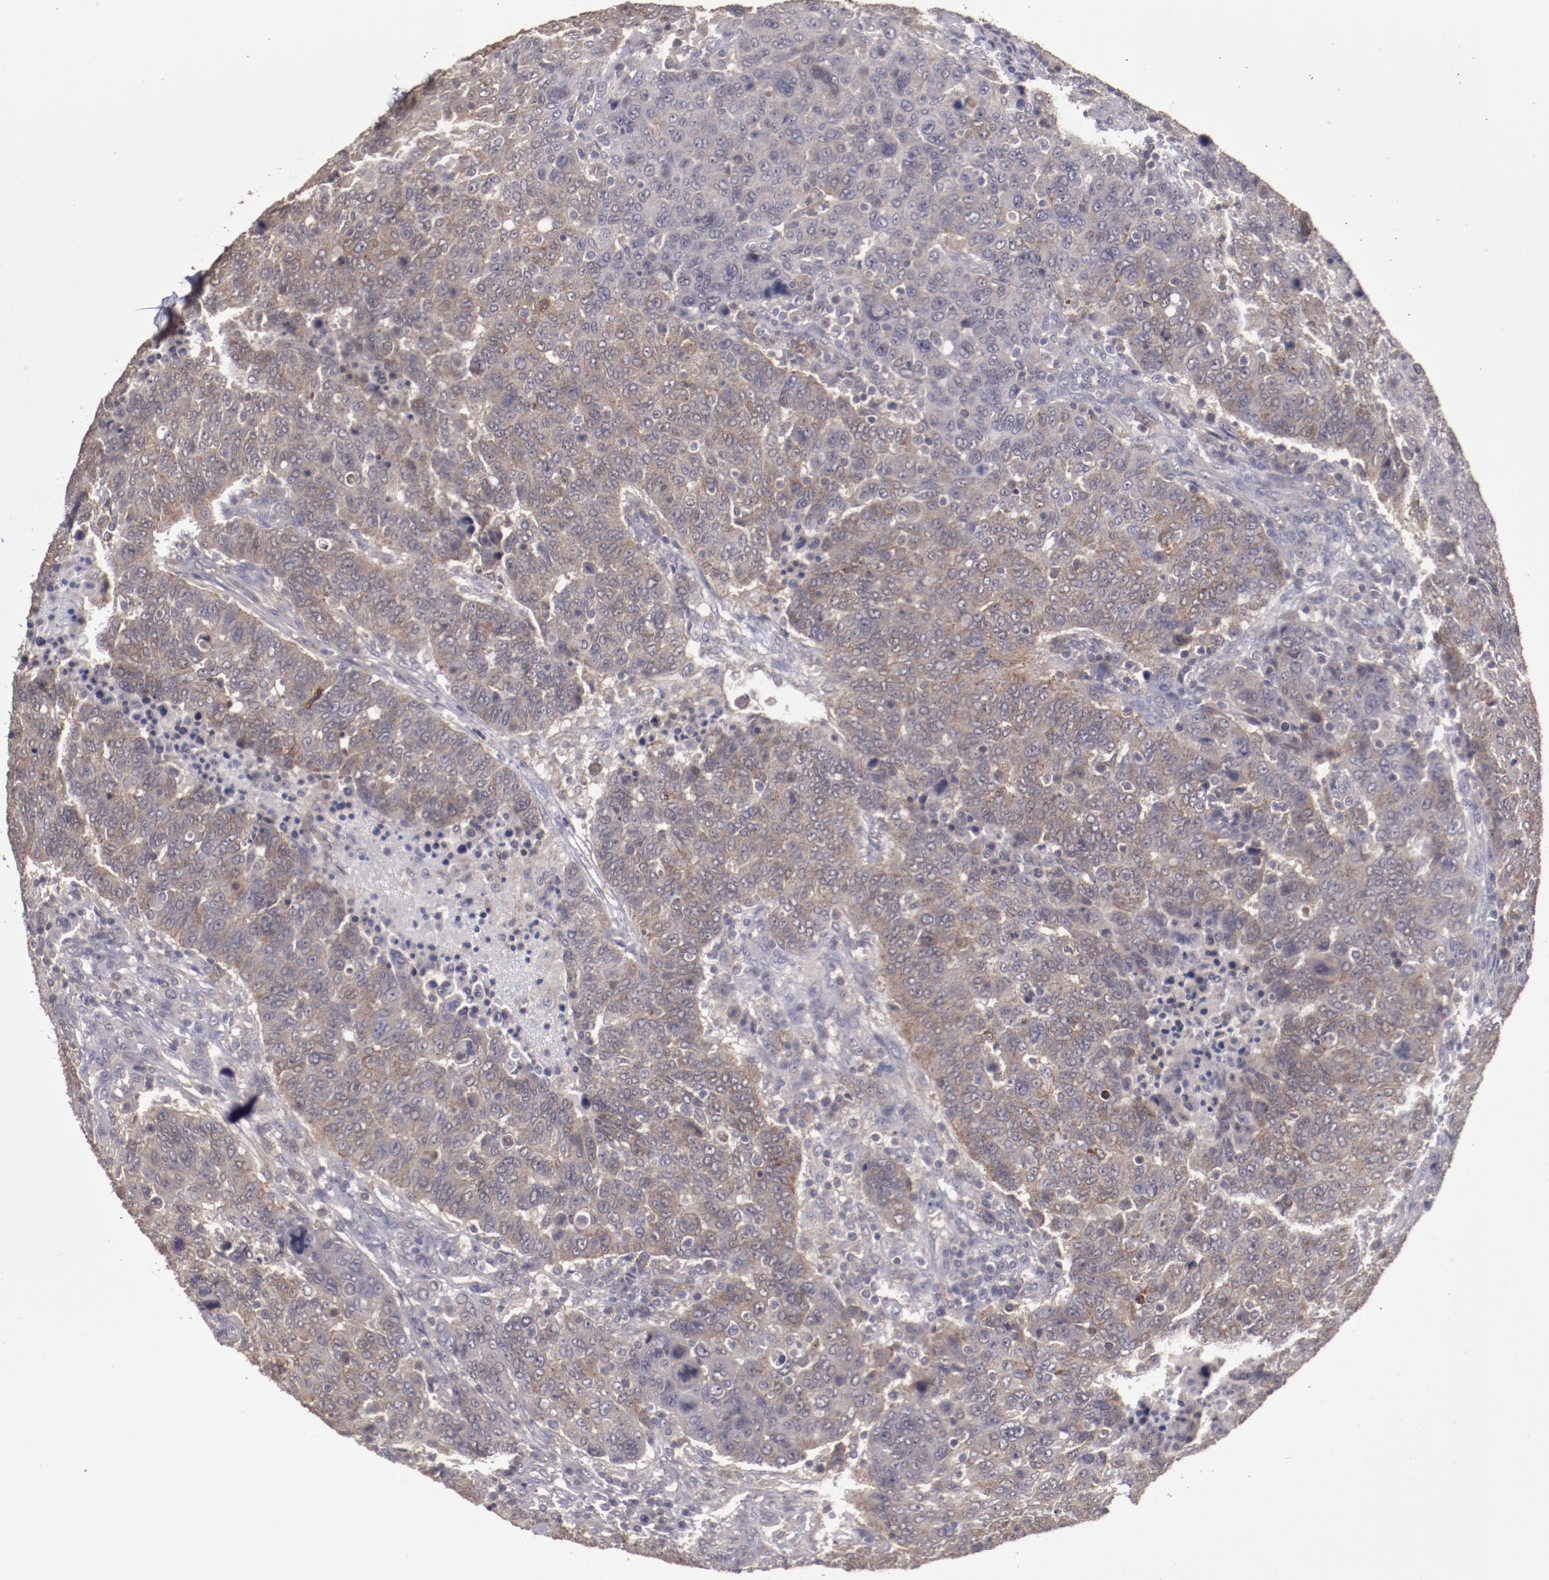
{"staining": {"intensity": "weak", "quantity": ">75%", "location": "cytoplasmic/membranous"}, "tissue": "breast cancer", "cell_type": "Tumor cells", "image_type": "cancer", "snomed": [{"axis": "morphology", "description": "Duct carcinoma"}, {"axis": "topography", "description": "Breast"}], "caption": "Brown immunohistochemical staining in breast invasive ductal carcinoma displays weak cytoplasmic/membranous expression in about >75% of tumor cells.", "gene": "FAT1", "patient": {"sex": "female", "age": 37}}